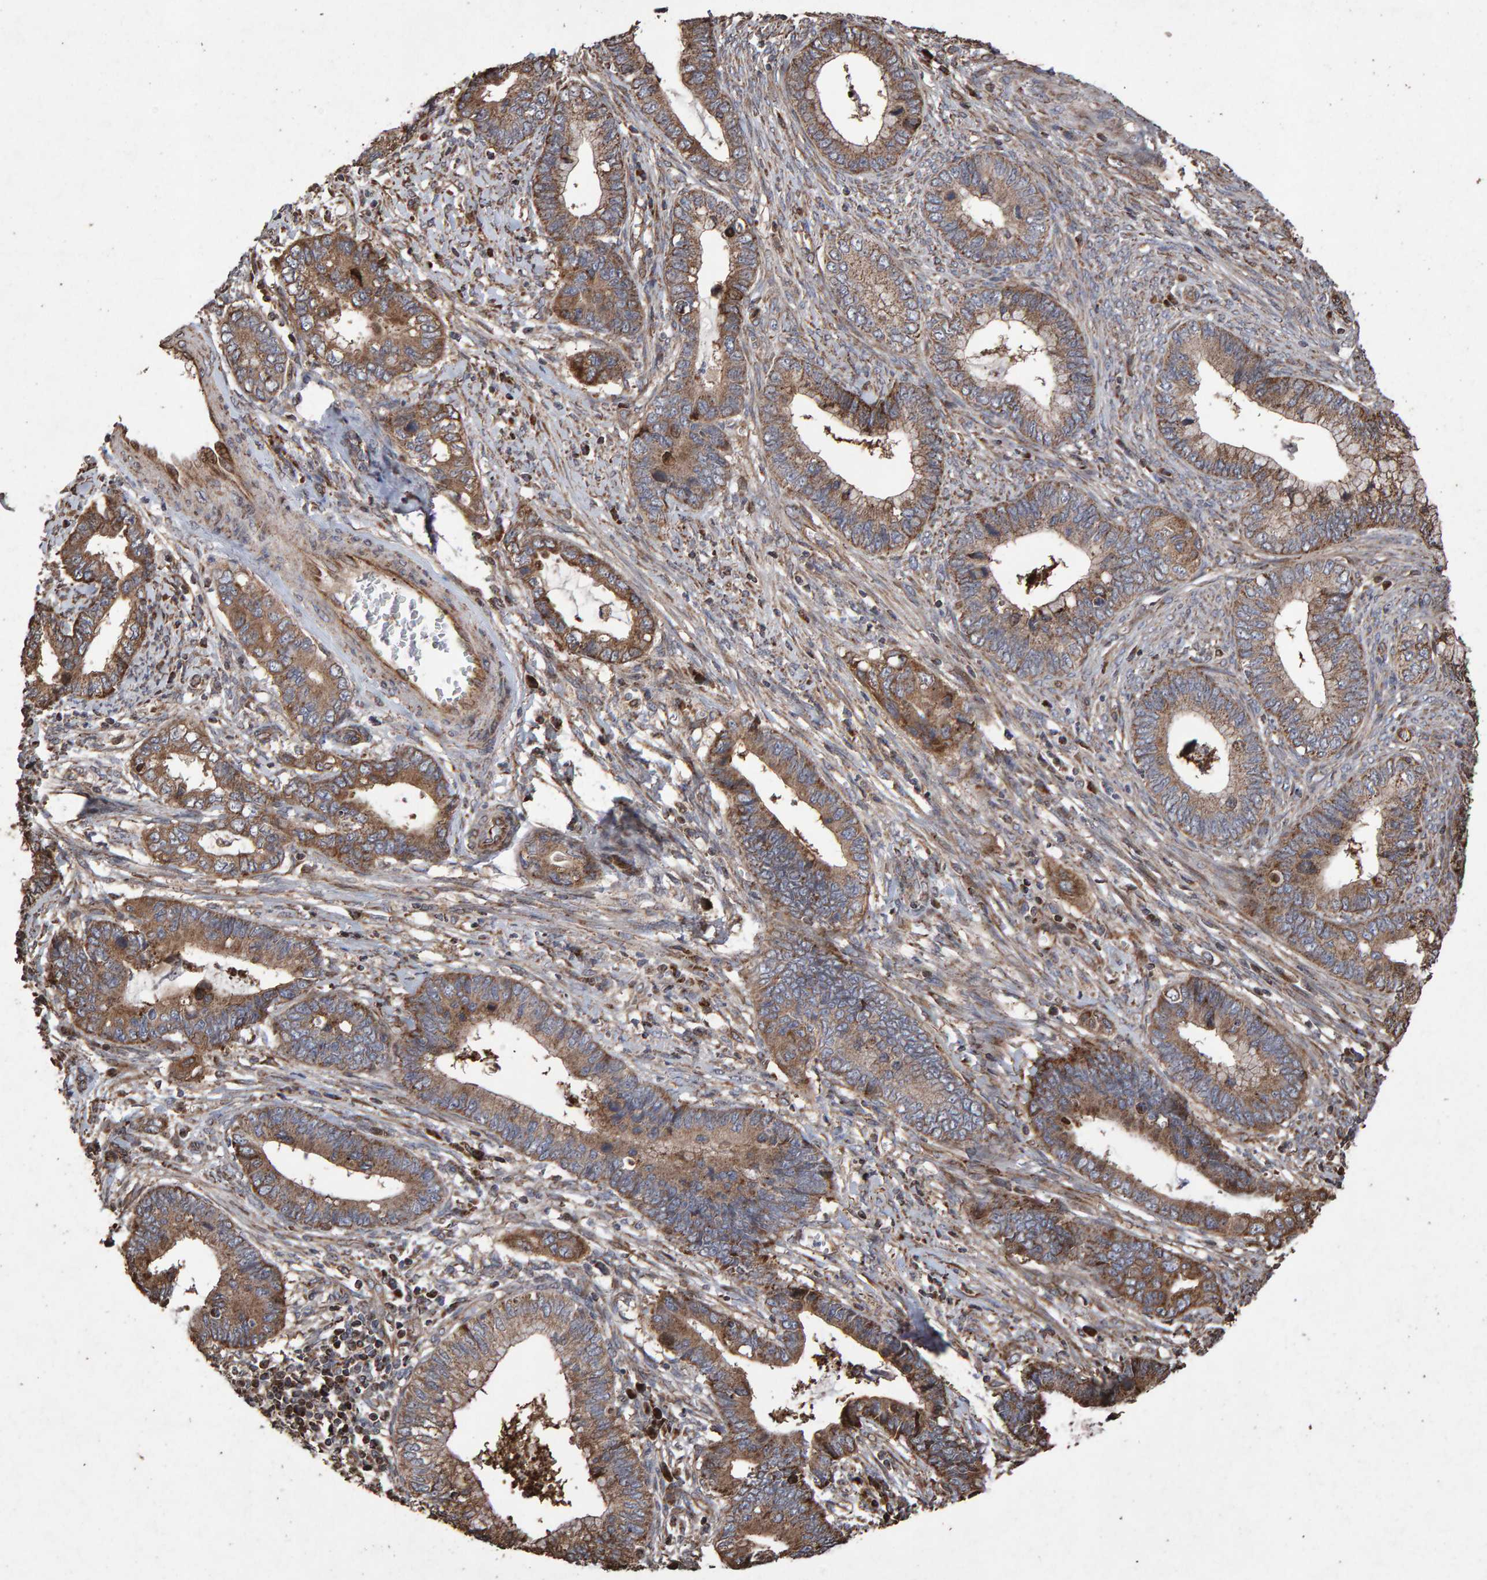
{"staining": {"intensity": "moderate", "quantity": ">75%", "location": "cytoplasmic/membranous"}, "tissue": "cervical cancer", "cell_type": "Tumor cells", "image_type": "cancer", "snomed": [{"axis": "morphology", "description": "Adenocarcinoma, NOS"}, {"axis": "topography", "description": "Cervix"}], "caption": "Immunohistochemical staining of cervical adenocarcinoma reveals medium levels of moderate cytoplasmic/membranous protein positivity in approximately >75% of tumor cells. The protein of interest is stained brown, and the nuclei are stained in blue (DAB IHC with brightfield microscopy, high magnification).", "gene": "OSBP2", "patient": {"sex": "female", "age": 44}}